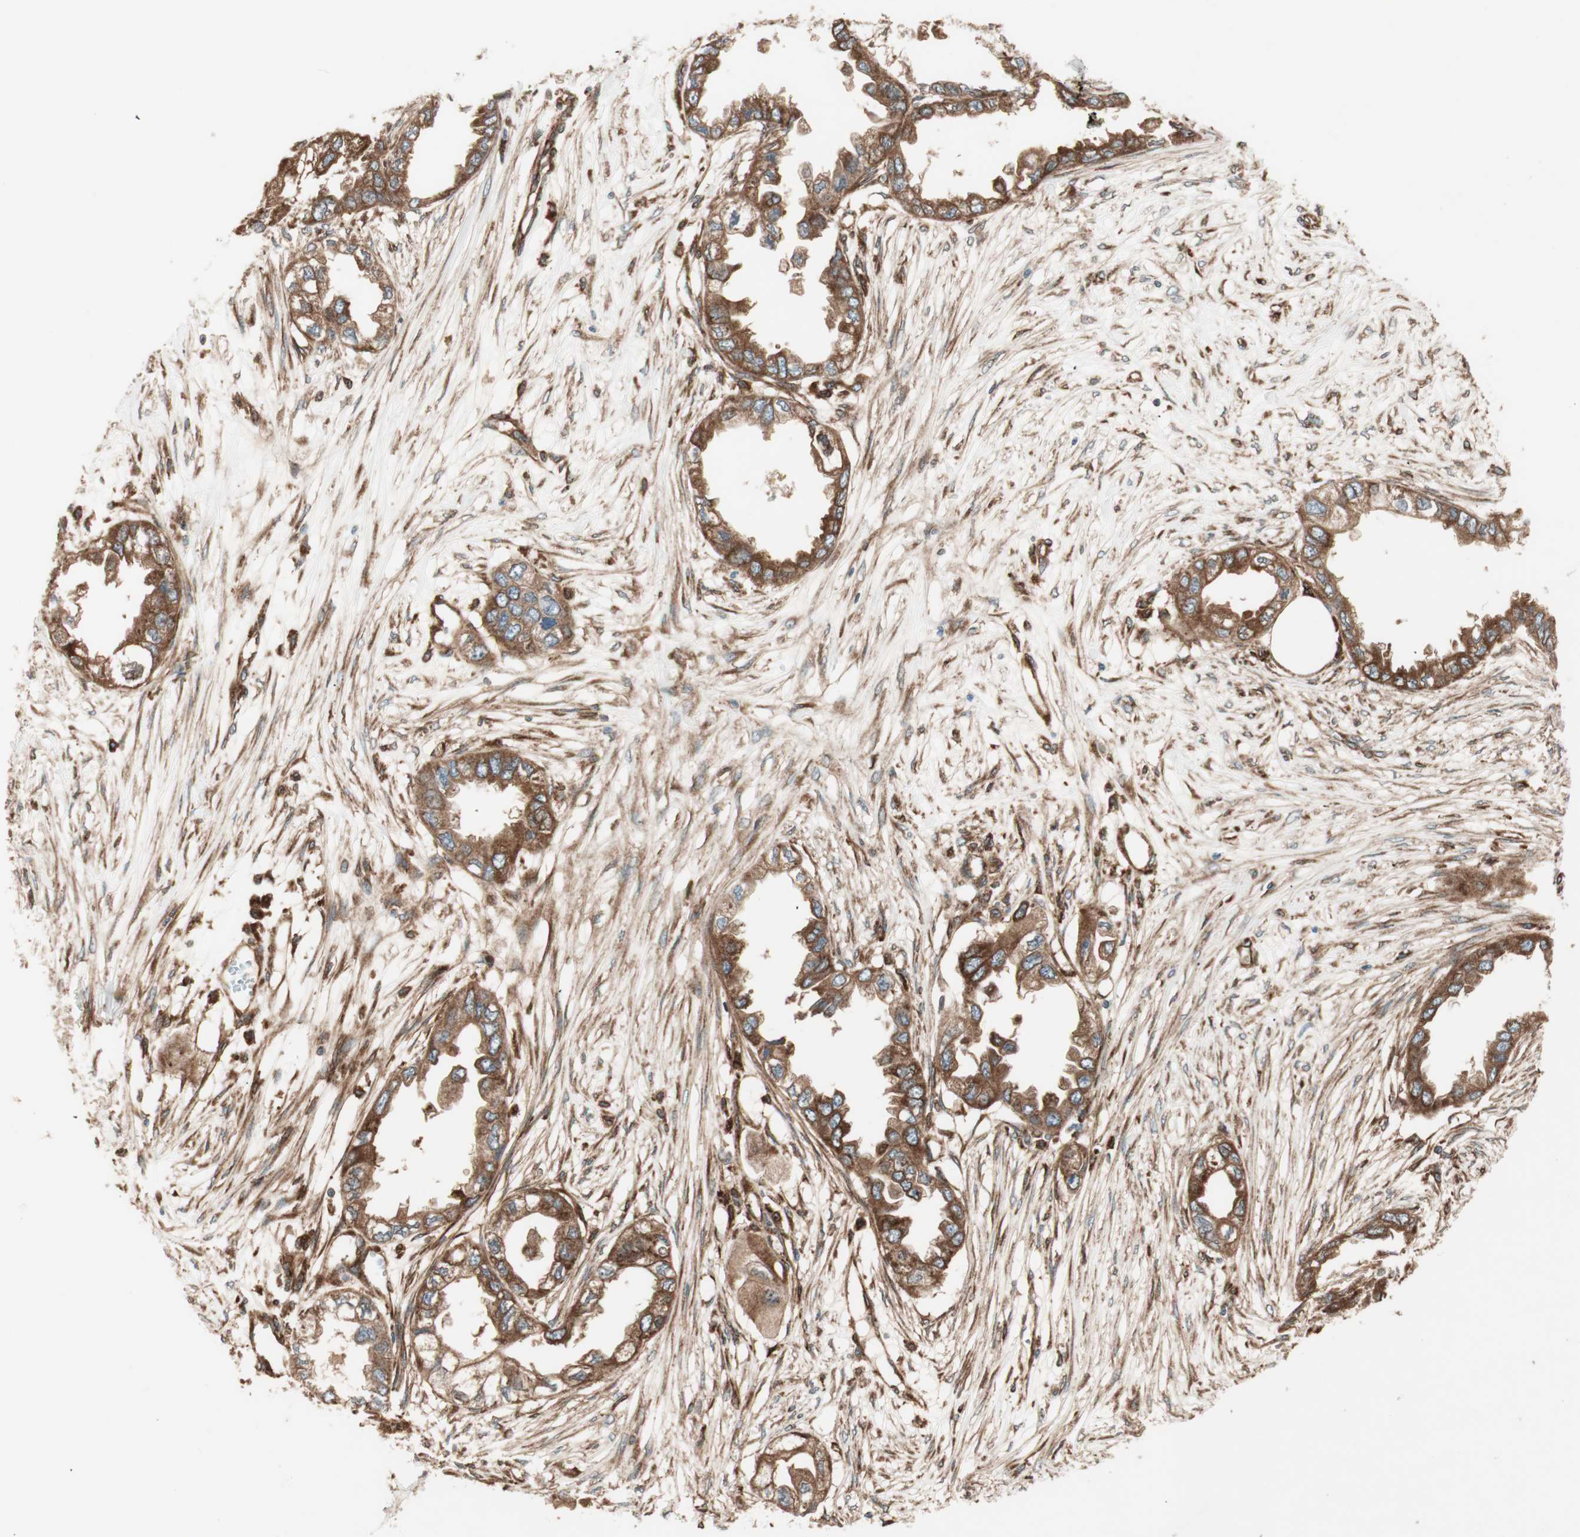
{"staining": {"intensity": "strong", "quantity": ">75%", "location": "cytoplasmic/membranous"}, "tissue": "endometrial cancer", "cell_type": "Tumor cells", "image_type": "cancer", "snomed": [{"axis": "morphology", "description": "Adenocarcinoma, NOS"}, {"axis": "topography", "description": "Endometrium"}], "caption": "This photomicrograph shows IHC staining of human endometrial adenocarcinoma, with high strong cytoplasmic/membranous positivity in approximately >75% of tumor cells.", "gene": "RAB5A", "patient": {"sex": "female", "age": 67}}